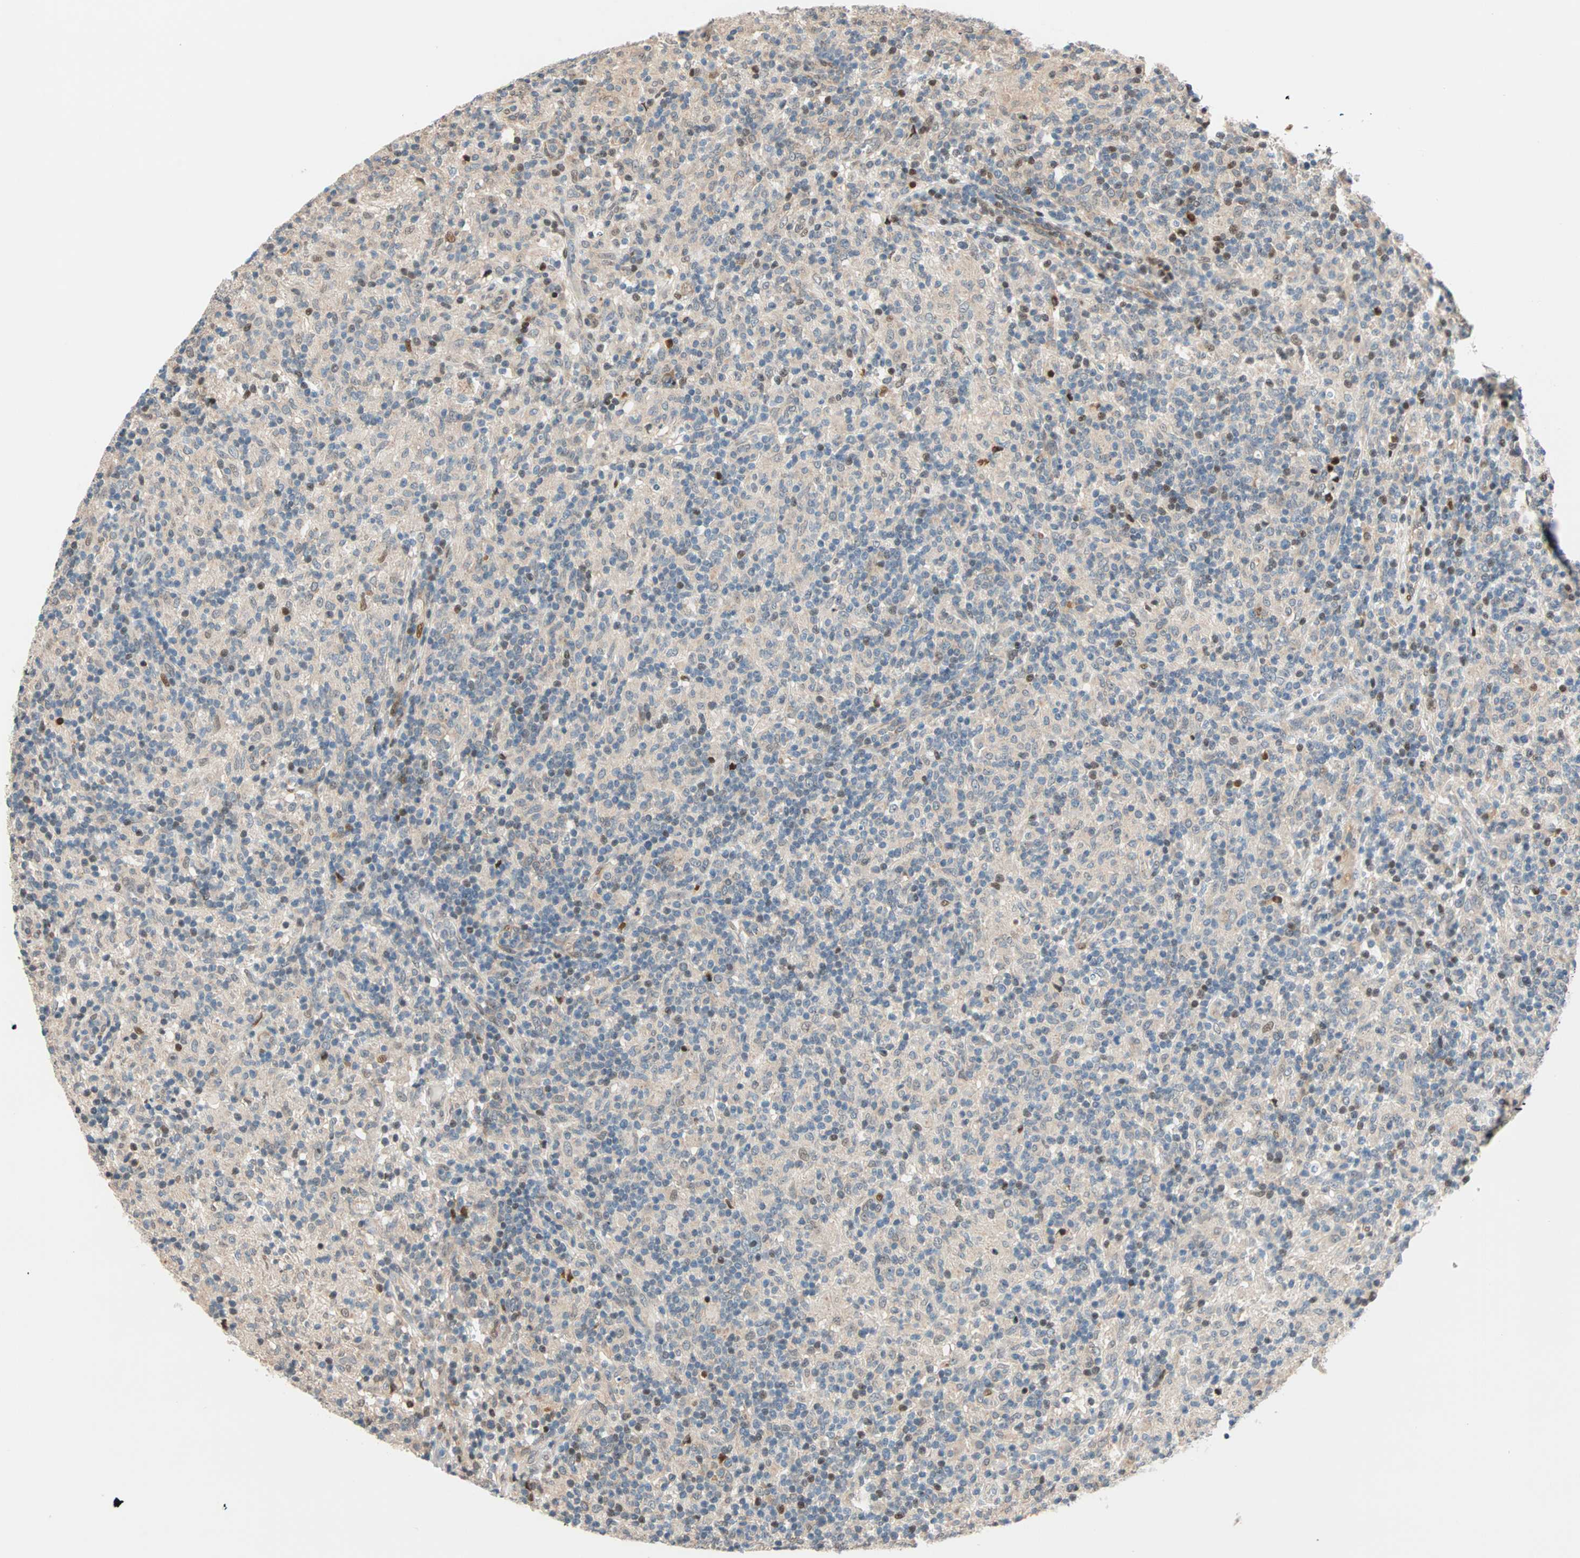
{"staining": {"intensity": "weak", "quantity": ">75%", "location": "cytoplasmic/membranous"}, "tissue": "lymphoma", "cell_type": "Tumor cells", "image_type": "cancer", "snomed": [{"axis": "morphology", "description": "Hodgkin's disease, NOS"}, {"axis": "topography", "description": "Lymph node"}], "caption": "An image of human Hodgkin's disease stained for a protein reveals weak cytoplasmic/membranous brown staining in tumor cells.", "gene": "HECW1", "patient": {"sex": "male", "age": 70}}